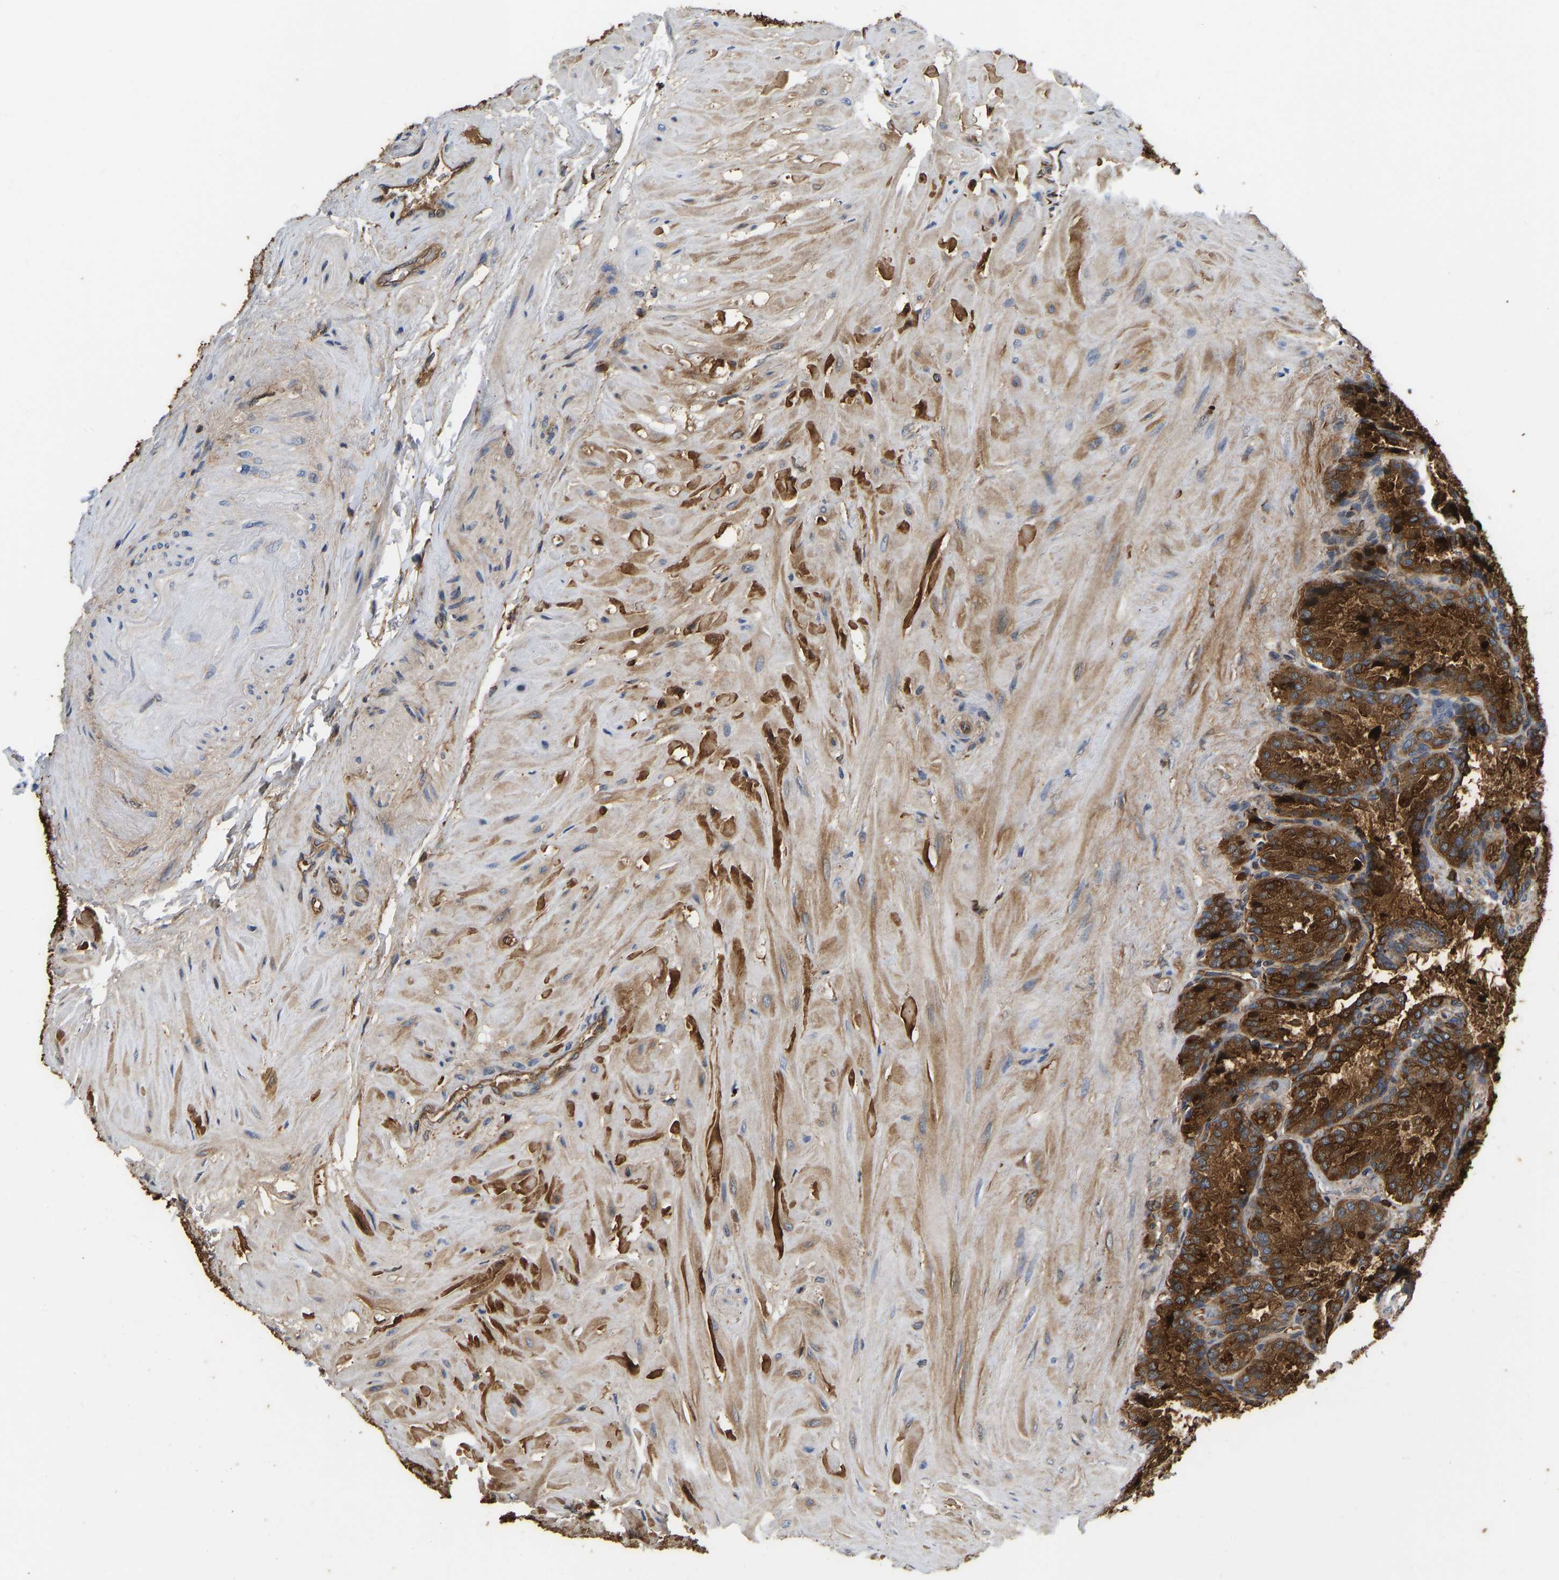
{"staining": {"intensity": "moderate", "quantity": ">75%", "location": "cytoplasmic/membranous"}, "tissue": "seminal vesicle", "cell_type": "Glandular cells", "image_type": "normal", "snomed": [{"axis": "morphology", "description": "Normal tissue, NOS"}, {"axis": "topography", "description": "Seminal veicle"}], "caption": "This is a micrograph of immunohistochemistry staining of normal seminal vesicle, which shows moderate staining in the cytoplasmic/membranous of glandular cells.", "gene": "FLNB", "patient": {"sex": "male", "age": 46}}